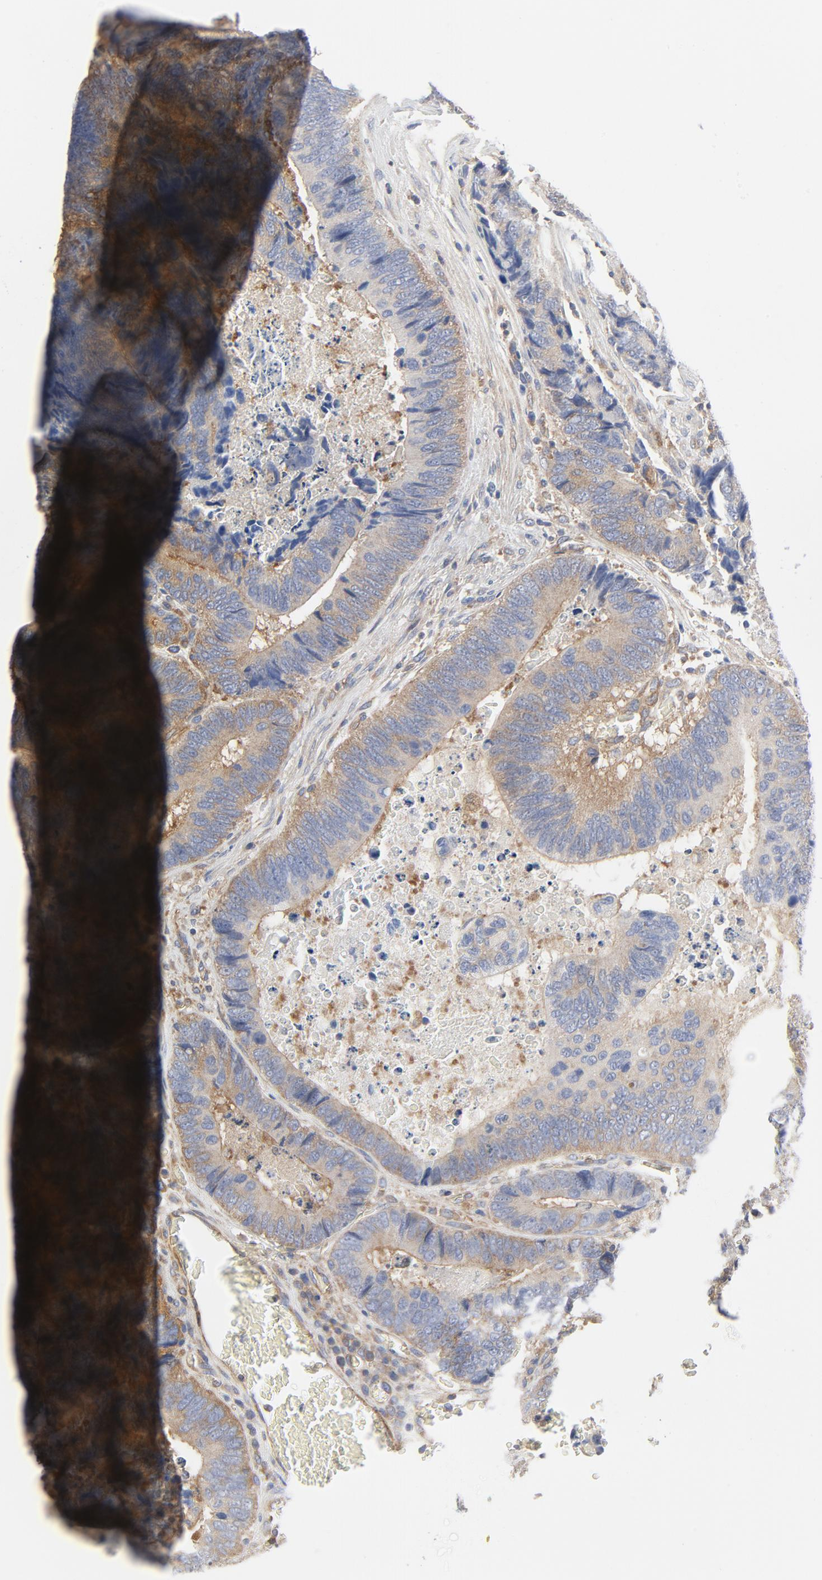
{"staining": {"intensity": "moderate", "quantity": ">75%", "location": "cytoplasmic/membranous"}, "tissue": "colorectal cancer", "cell_type": "Tumor cells", "image_type": "cancer", "snomed": [{"axis": "morphology", "description": "Adenocarcinoma, NOS"}, {"axis": "topography", "description": "Colon"}], "caption": "Tumor cells show moderate cytoplasmic/membranous staining in about >75% of cells in adenocarcinoma (colorectal).", "gene": "RABEP1", "patient": {"sex": "male", "age": 72}}